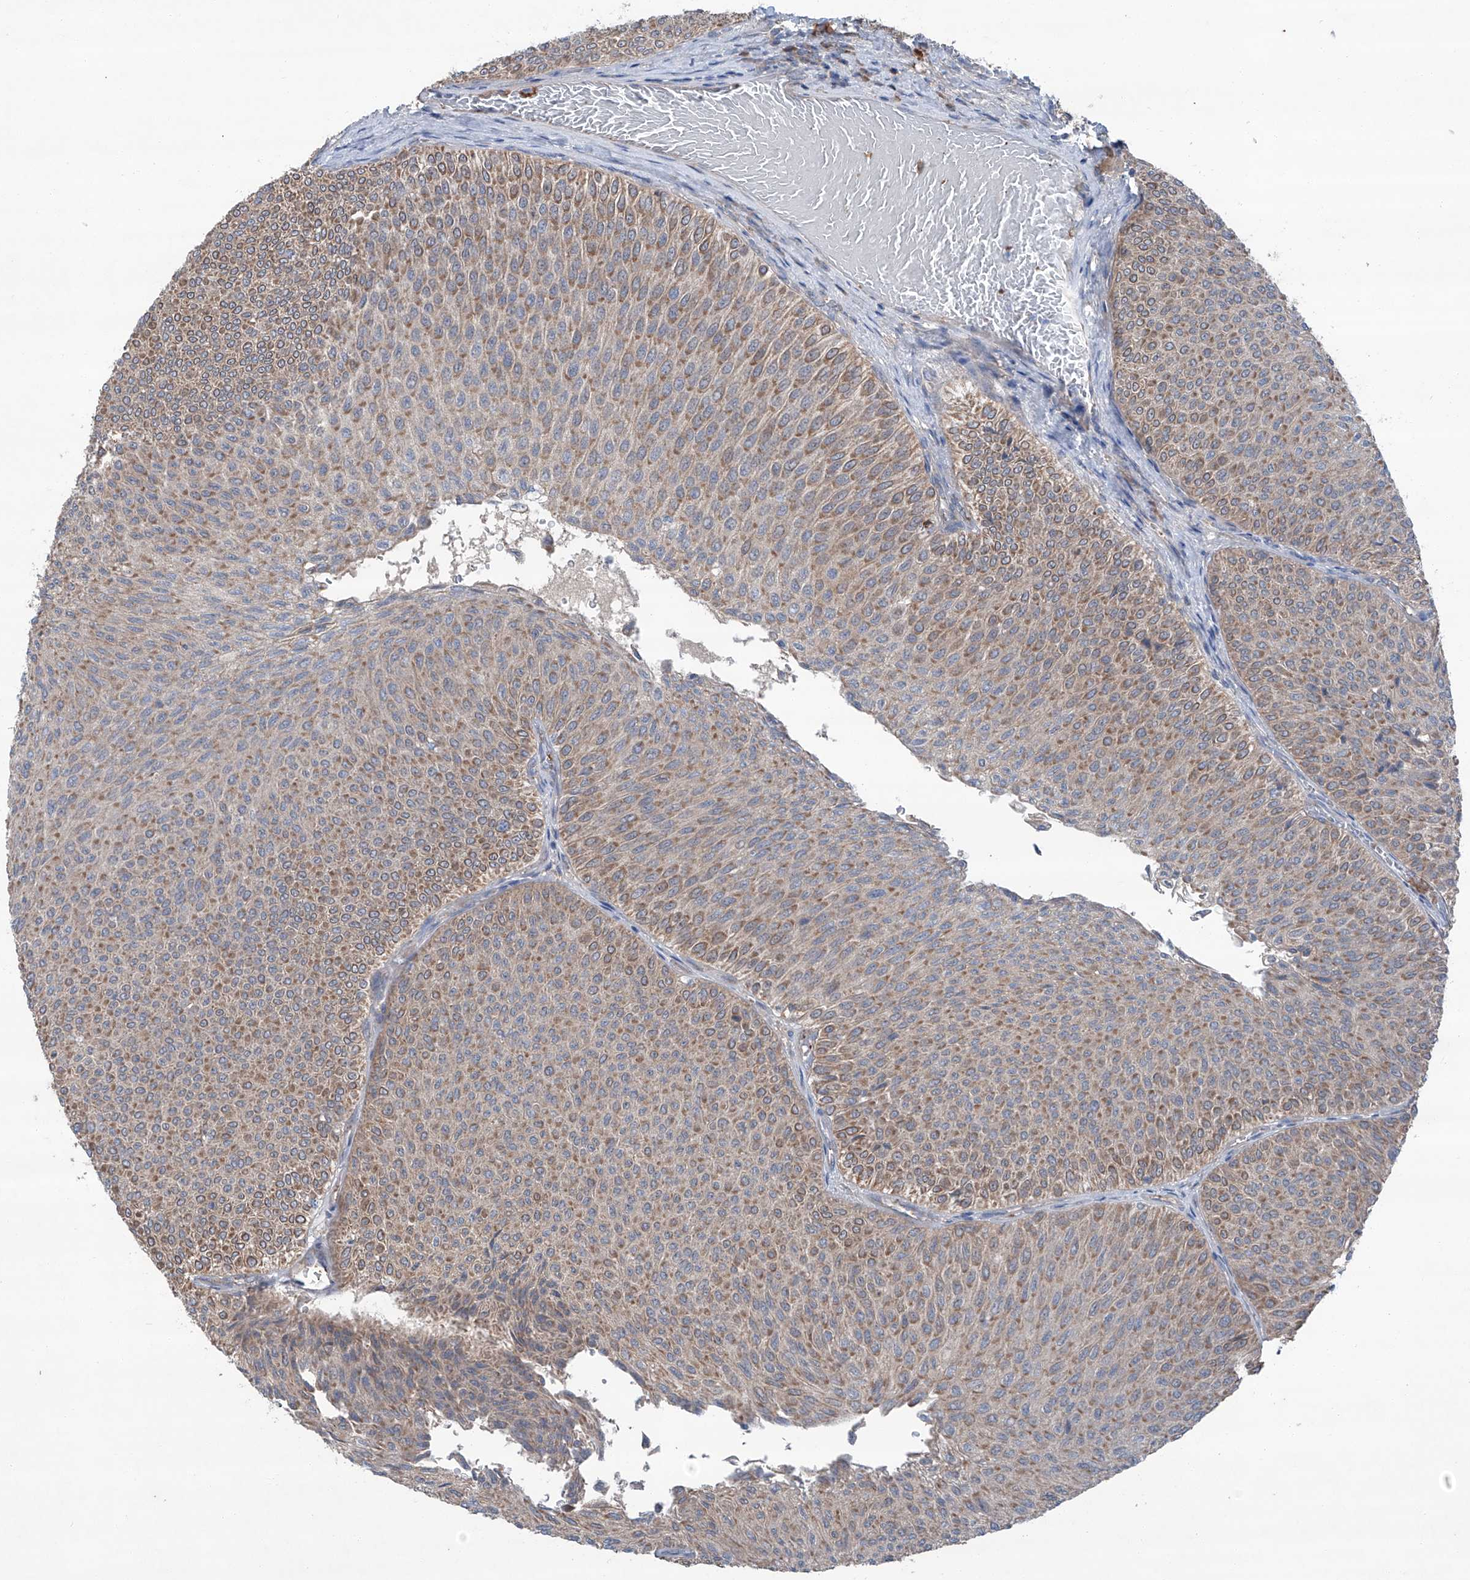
{"staining": {"intensity": "moderate", "quantity": ">75%", "location": "cytoplasmic/membranous"}, "tissue": "urothelial cancer", "cell_type": "Tumor cells", "image_type": "cancer", "snomed": [{"axis": "morphology", "description": "Urothelial carcinoma, Low grade"}, {"axis": "topography", "description": "Urinary bladder"}], "caption": "Immunohistochemistry (IHC) staining of urothelial cancer, which displays medium levels of moderate cytoplasmic/membranous expression in approximately >75% of tumor cells indicating moderate cytoplasmic/membranous protein expression. The staining was performed using DAB (brown) for protein detection and nuclei were counterstained in hematoxylin (blue).", "gene": "SIX4", "patient": {"sex": "male", "age": 78}}